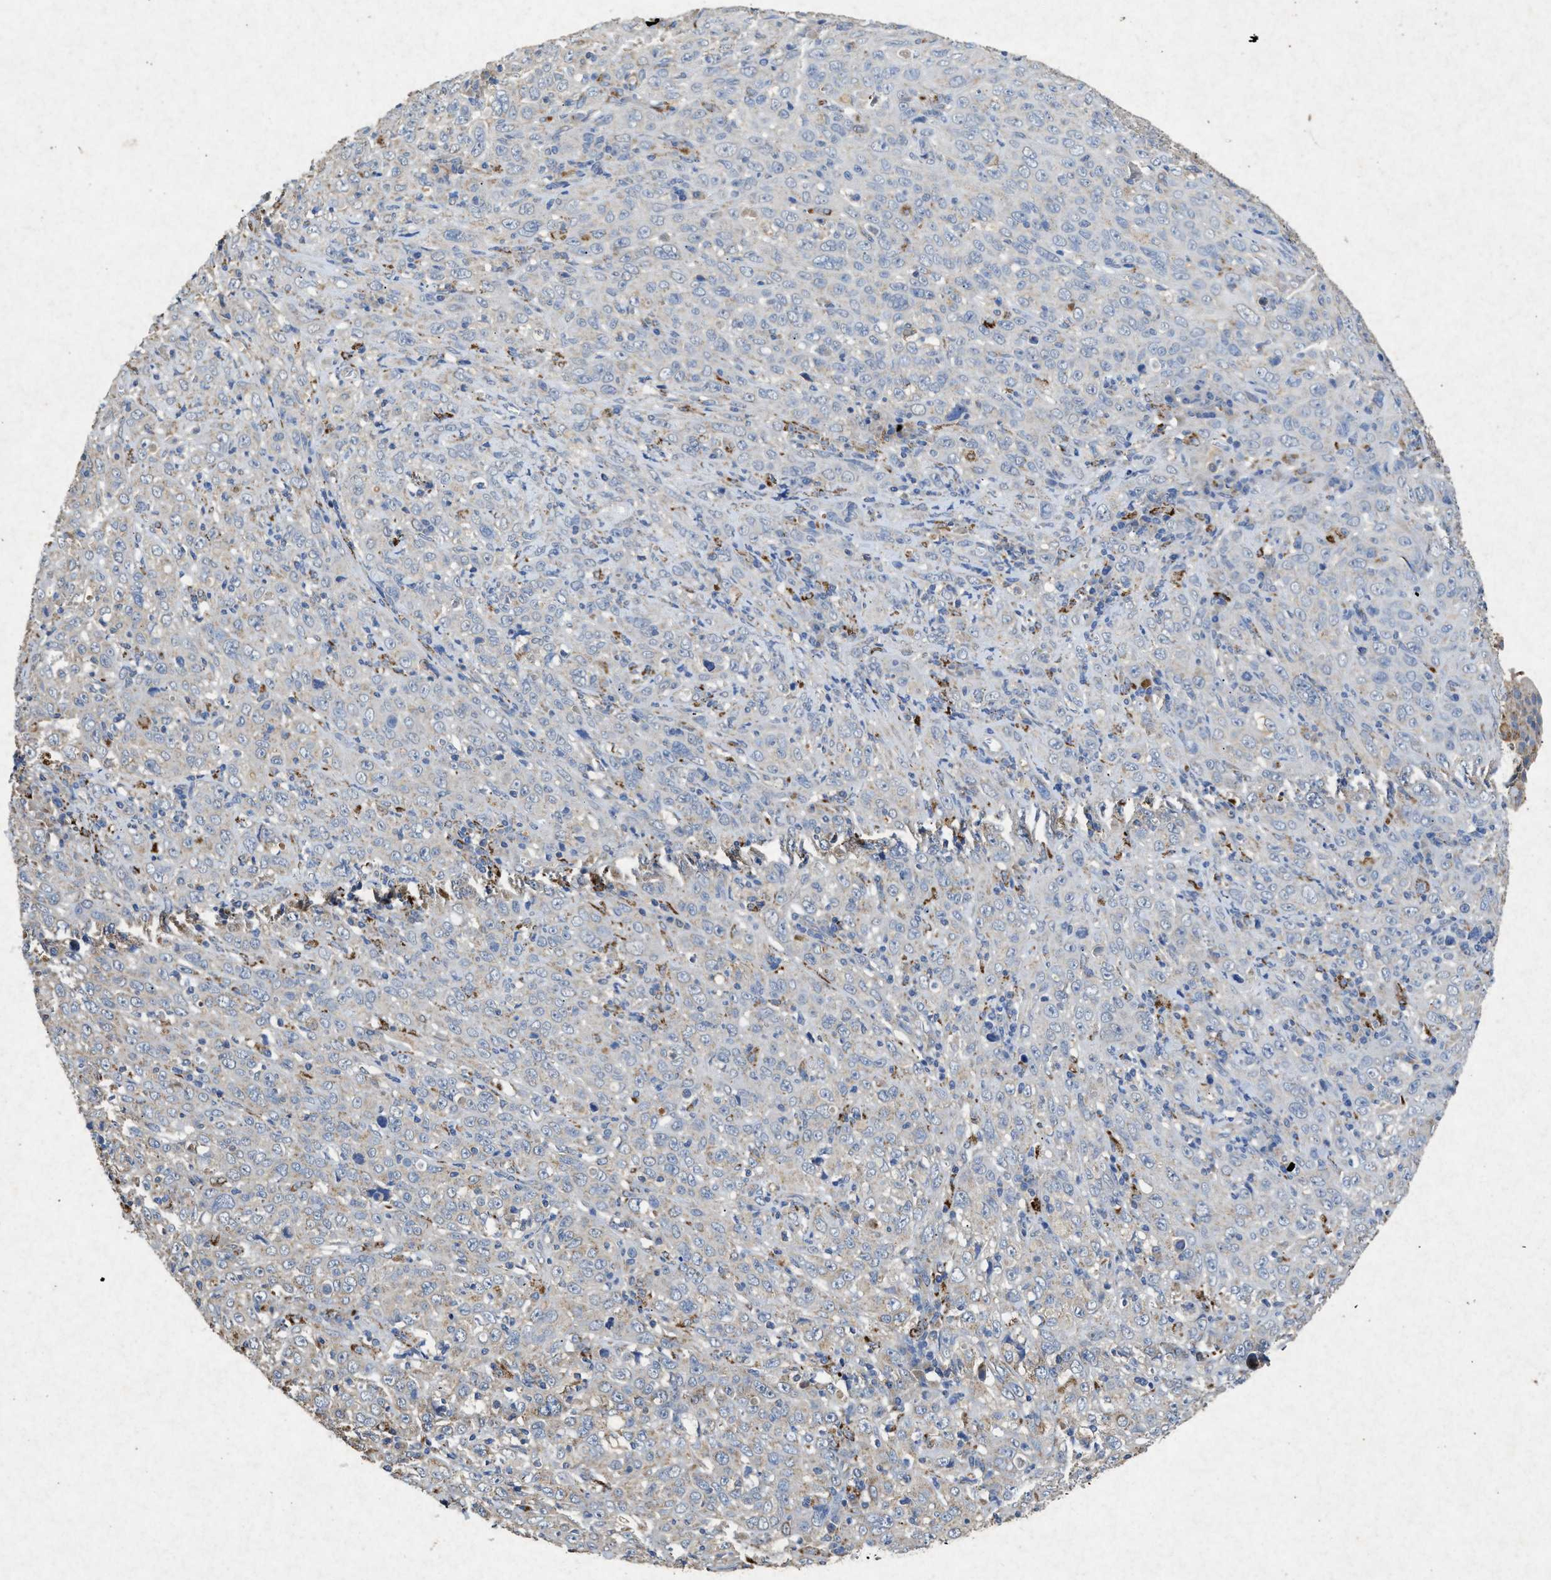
{"staining": {"intensity": "negative", "quantity": "none", "location": "none"}, "tissue": "cervical cancer", "cell_type": "Tumor cells", "image_type": "cancer", "snomed": [{"axis": "morphology", "description": "Squamous cell carcinoma, NOS"}, {"axis": "topography", "description": "Cervix"}], "caption": "Human cervical squamous cell carcinoma stained for a protein using IHC shows no positivity in tumor cells.", "gene": "CDK15", "patient": {"sex": "female", "age": 46}}